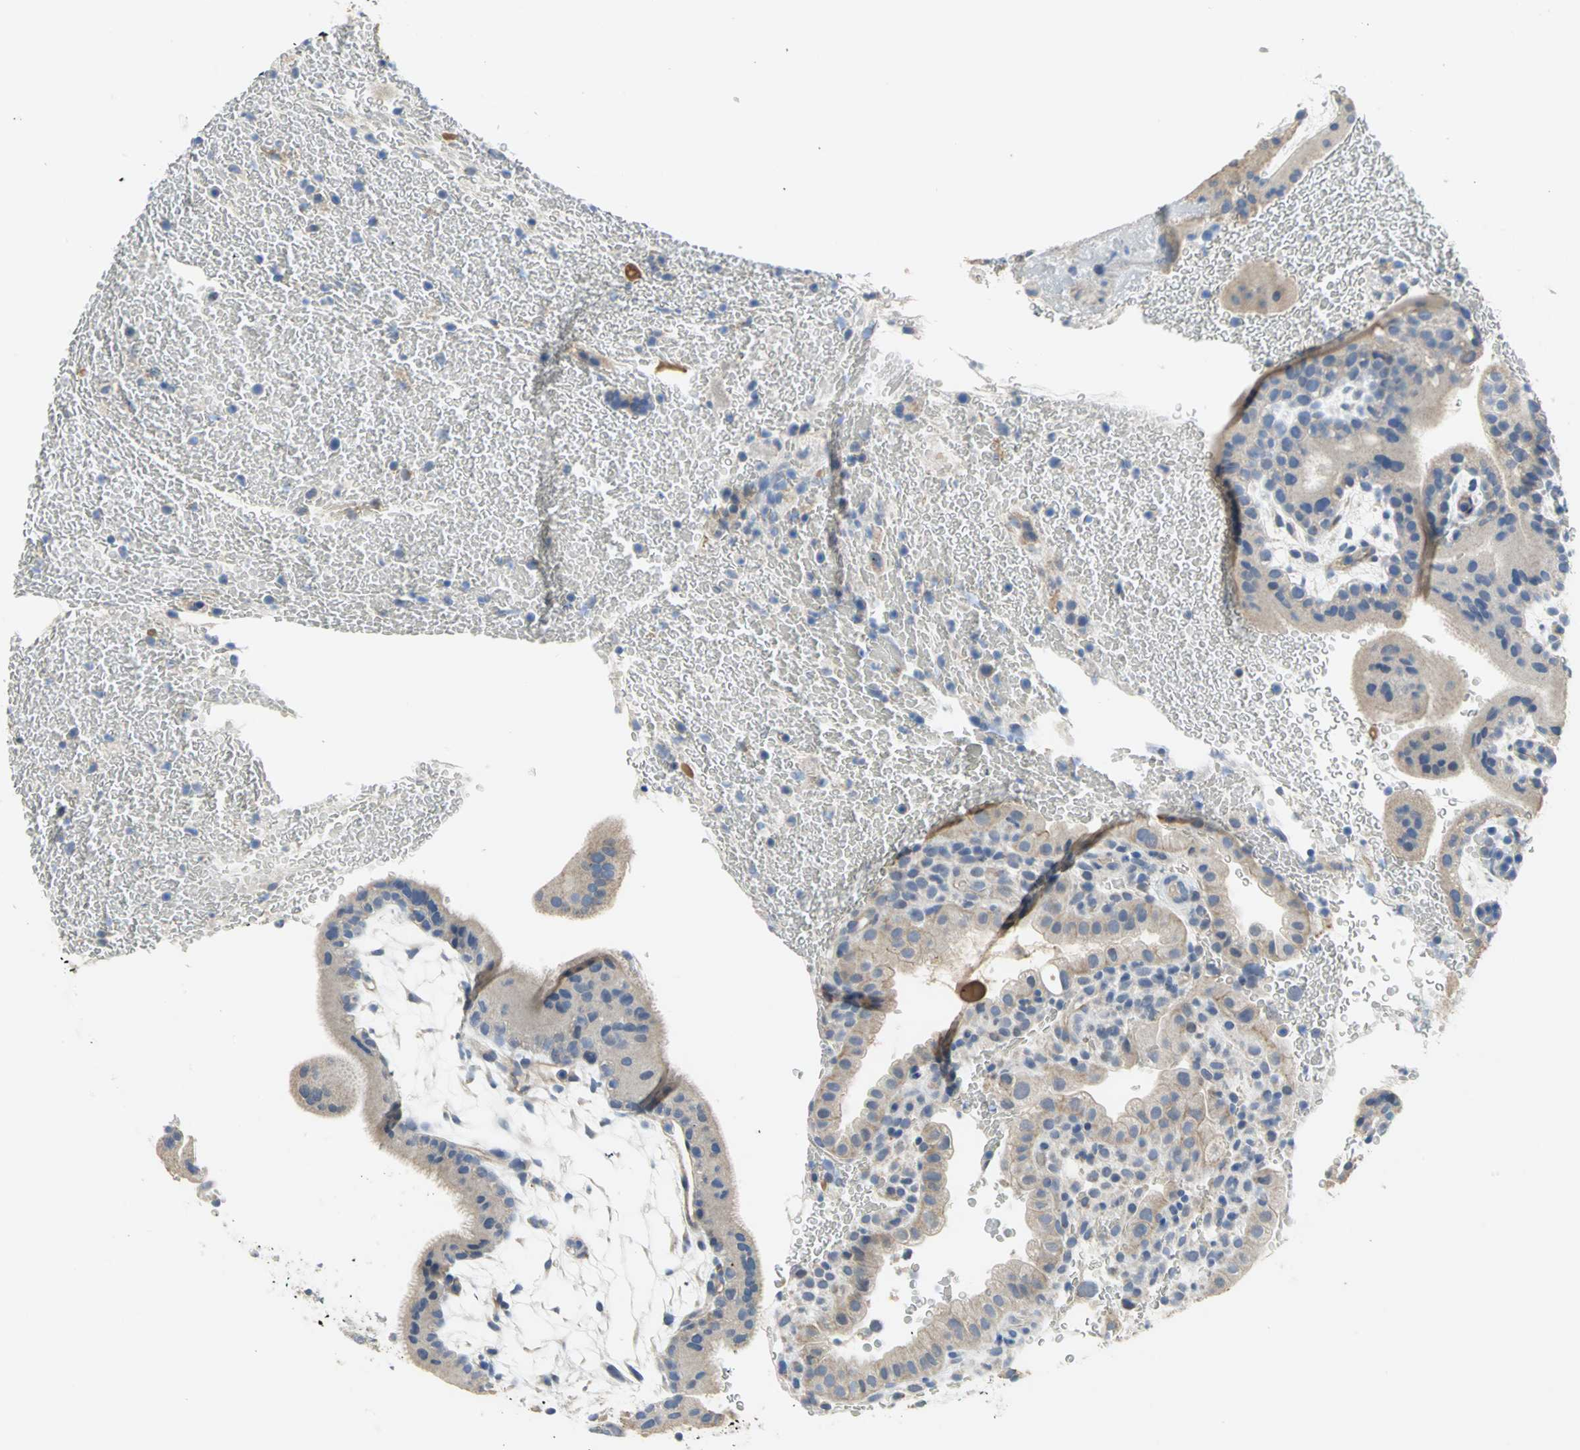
{"staining": {"intensity": "negative", "quantity": "none", "location": "none"}, "tissue": "placenta", "cell_type": "Decidual cells", "image_type": "normal", "snomed": [{"axis": "morphology", "description": "Normal tissue, NOS"}, {"axis": "topography", "description": "Placenta"}], "caption": "The IHC photomicrograph has no significant staining in decidual cells of placenta. The staining was performed using DAB (3,3'-diaminobenzidine) to visualize the protein expression in brown, while the nuclei were stained in blue with hematoxylin (Magnification: 20x).", "gene": "HTR1F", "patient": {"sex": "female", "age": 19}}